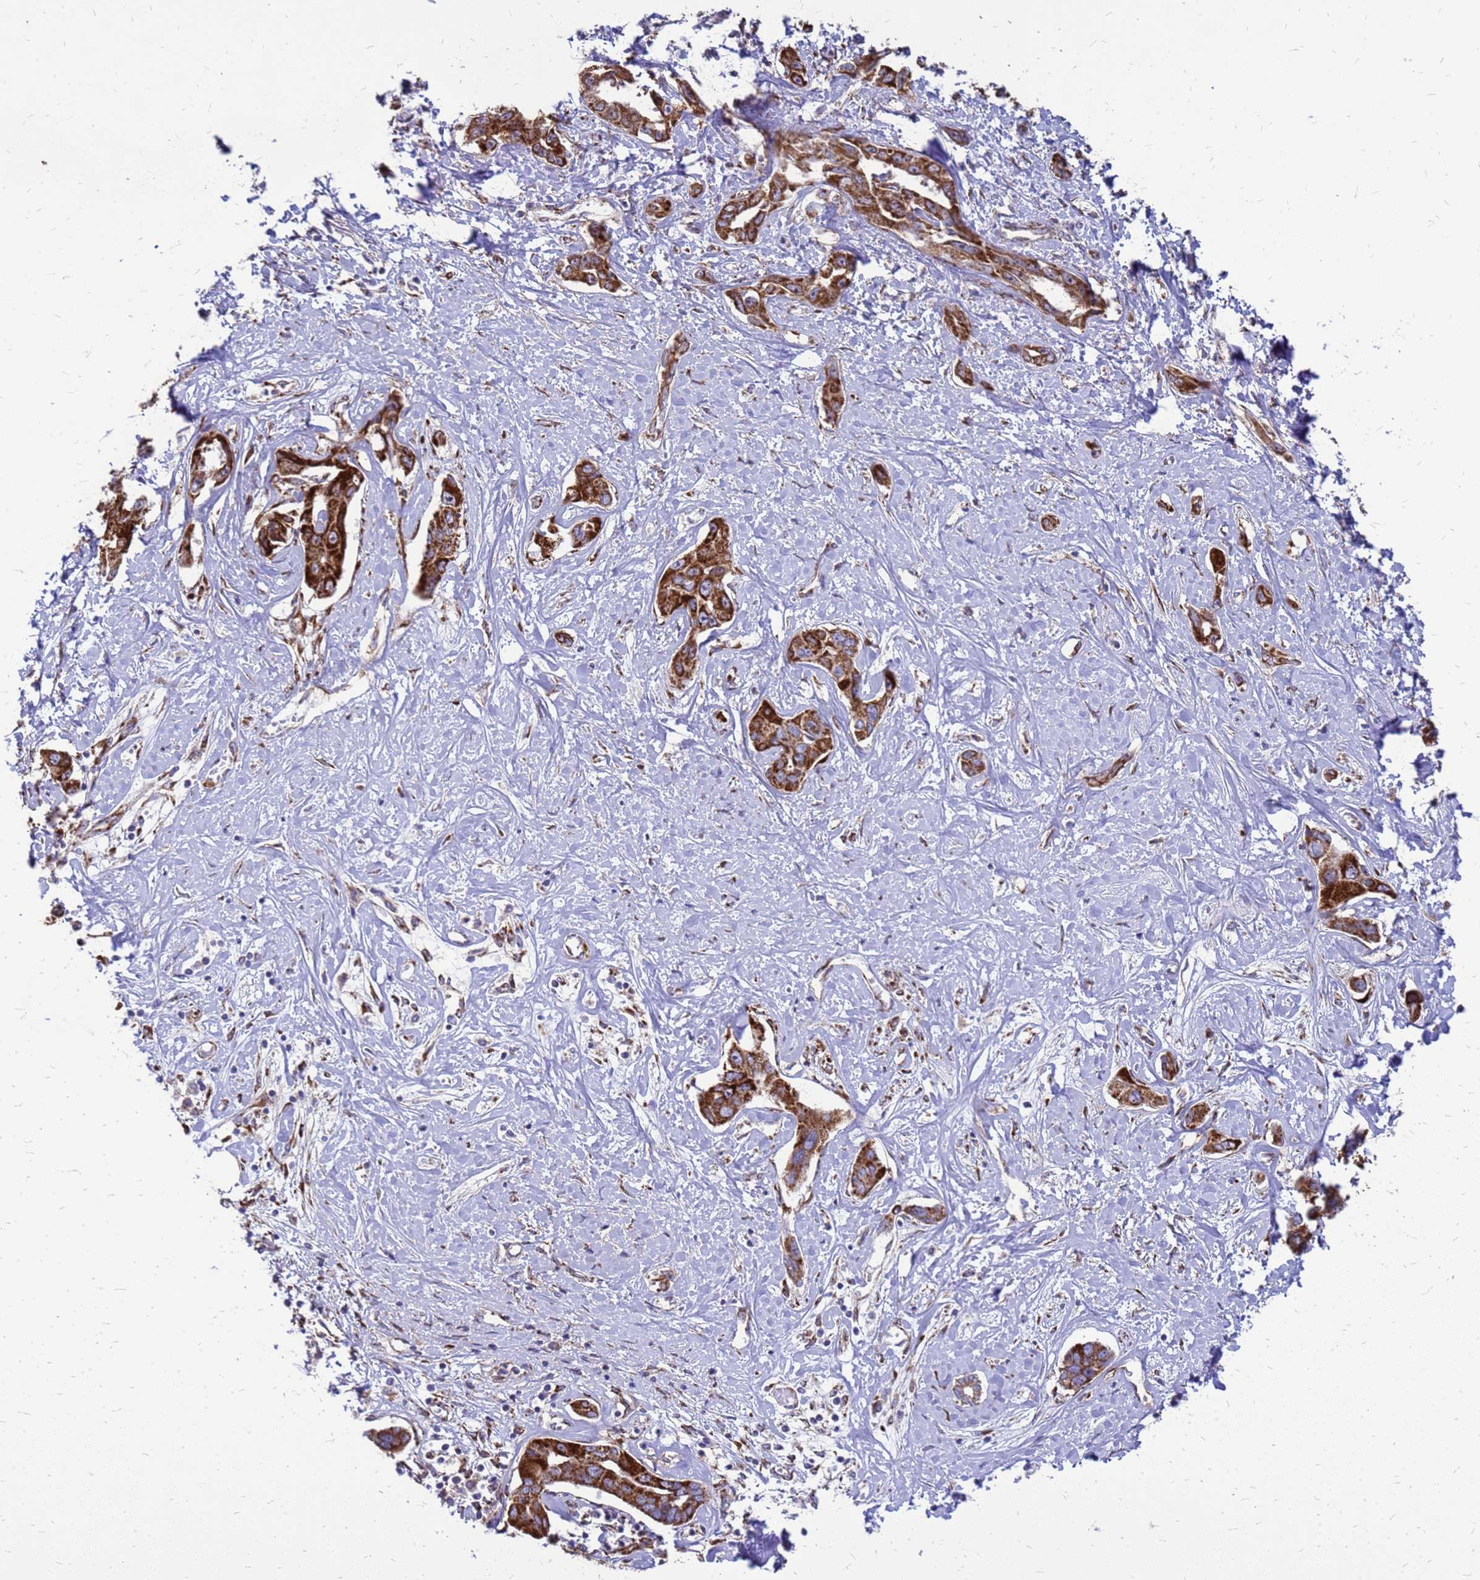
{"staining": {"intensity": "strong", "quantity": ">75%", "location": "cytoplasmic/membranous"}, "tissue": "liver cancer", "cell_type": "Tumor cells", "image_type": "cancer", "snomed": [{"axis": "morphology", "description": "Cholangiocarcinoma"}, {"axis": "topography", "description": "Liver"}], "caption": "Liver cholangiocarcinoma was stained to show a protein in brown. There is high levels of strong cytoplasmic/membranous expression in approximately >75% of tumor cells.", "gene": "FSTL4", "patient": {"sex": "male", "age": 59}}